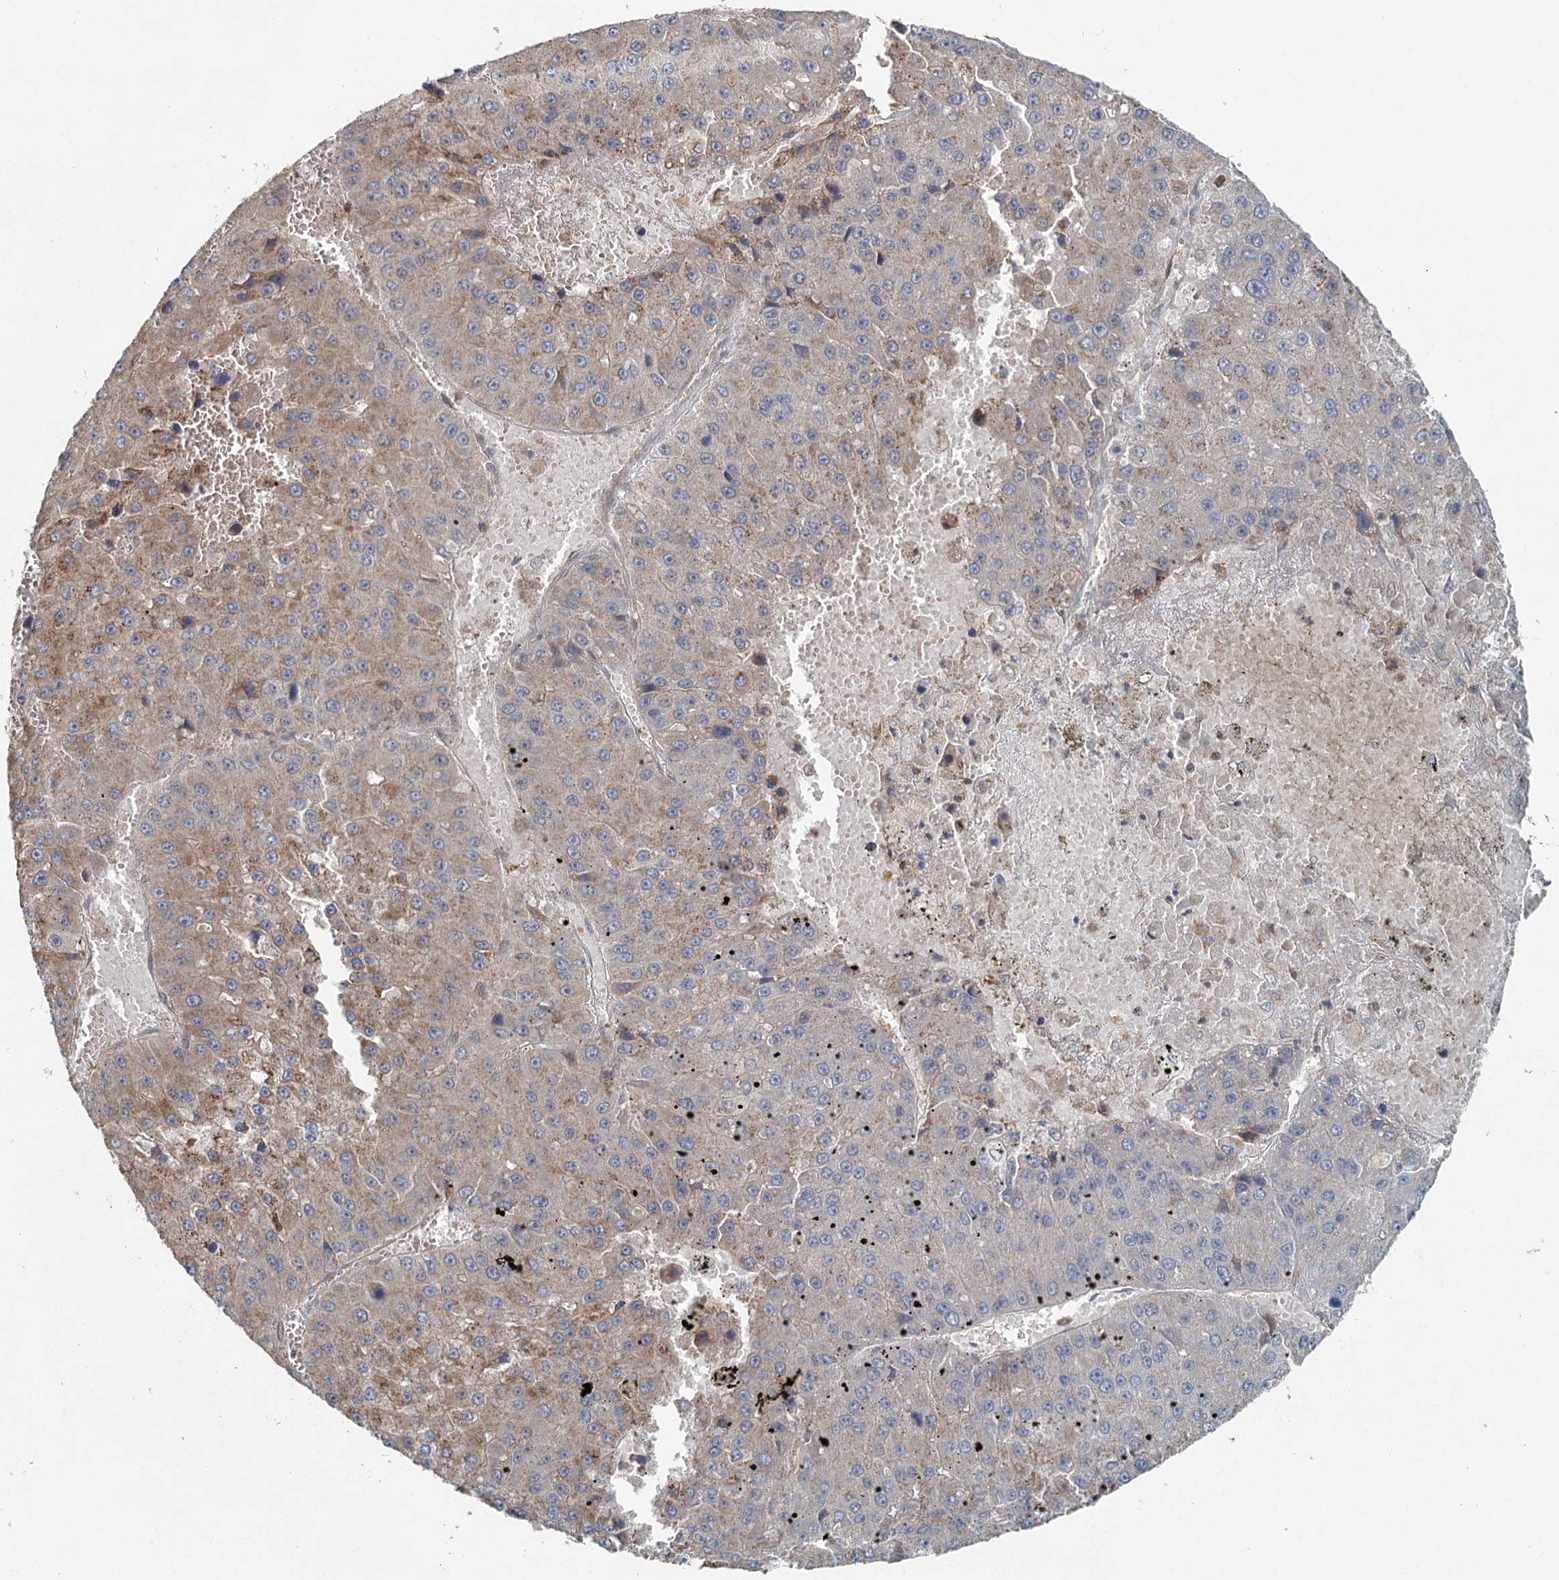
{"staining": {"intensity": "moderate", "quantity": "<25%", "location": "cytoplasmic/membranous"}, "tissue": "liver cancer", "cell_type": "Tumor cells", "image_type": "cancer", "snomed": [{"axis": "morphology", "description": "Carcinoma, Hepatocellular, NOS"}, {"axis": "topography", "description": "Liver"}], "caption": "Protein expression analysis of human liver hepatocellular carcinoma reveals moderate cytoplasmic/membranous positivity in about <25% of tumor cells. The staining is performed using DAB brown chromogen to label protein expression. The nuclei are counter-stained blue using hematoxylin.", "gene": "SKIC3", "patient": {"sex": "female", "age": 73}}